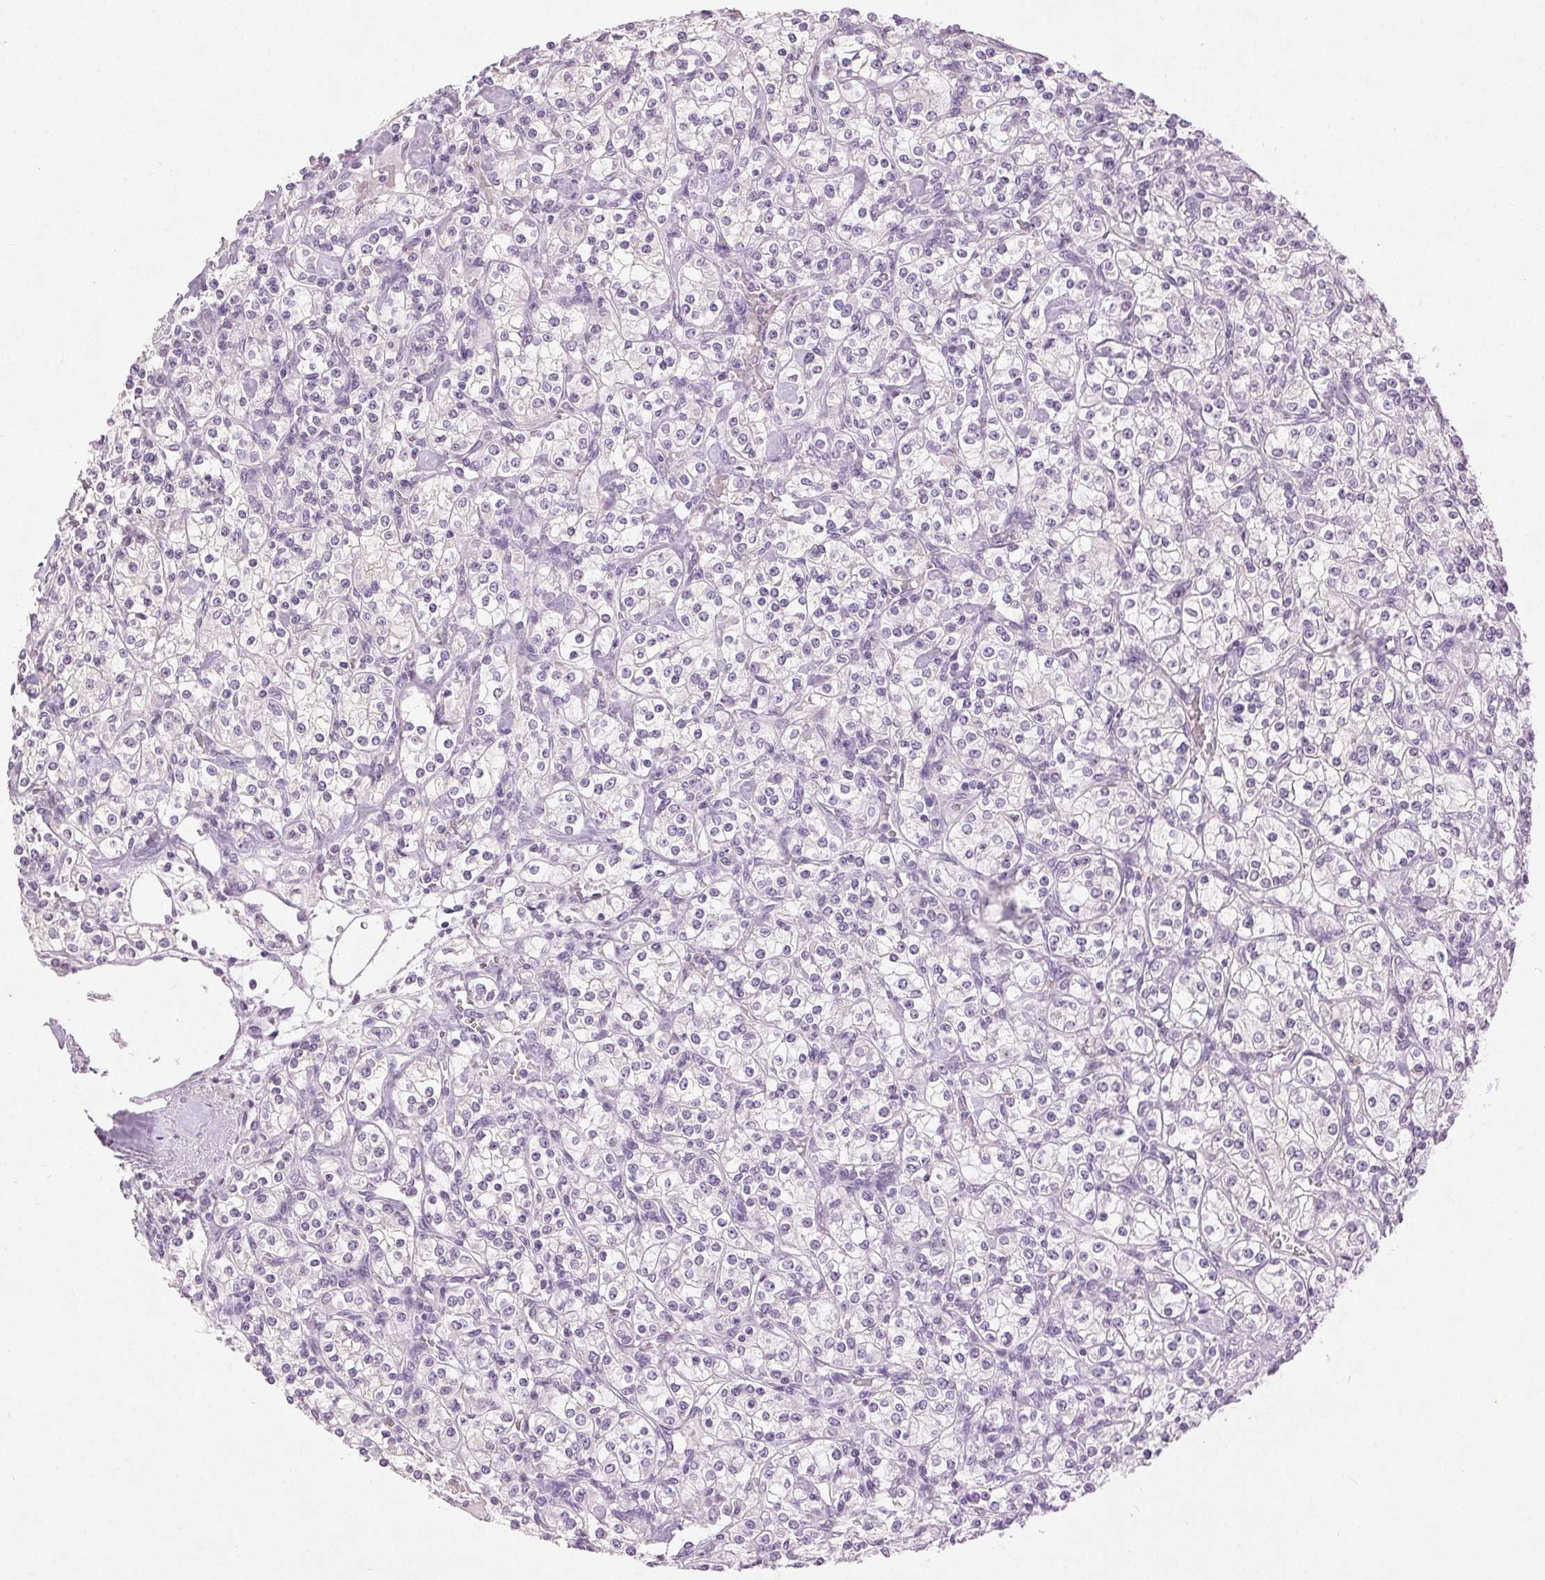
{"staining": {"intensity": "negative", "quantity": "none", "location": "none"}, "tissue": "renal cancer", "cell_type": "Tumor cells", "image_type": "cancer", "snomed": [{"axis": "morphology", "description": "Adenocarcinoma, NOS"}, {"axis": "topography", "description": "Kidney"}], "caption": "The image displays no significant positivity in tumor cells of renal cancer (adenocarcinoma).", "gene": "DSG3", "patient": {"sex": "male", "age": 77}}